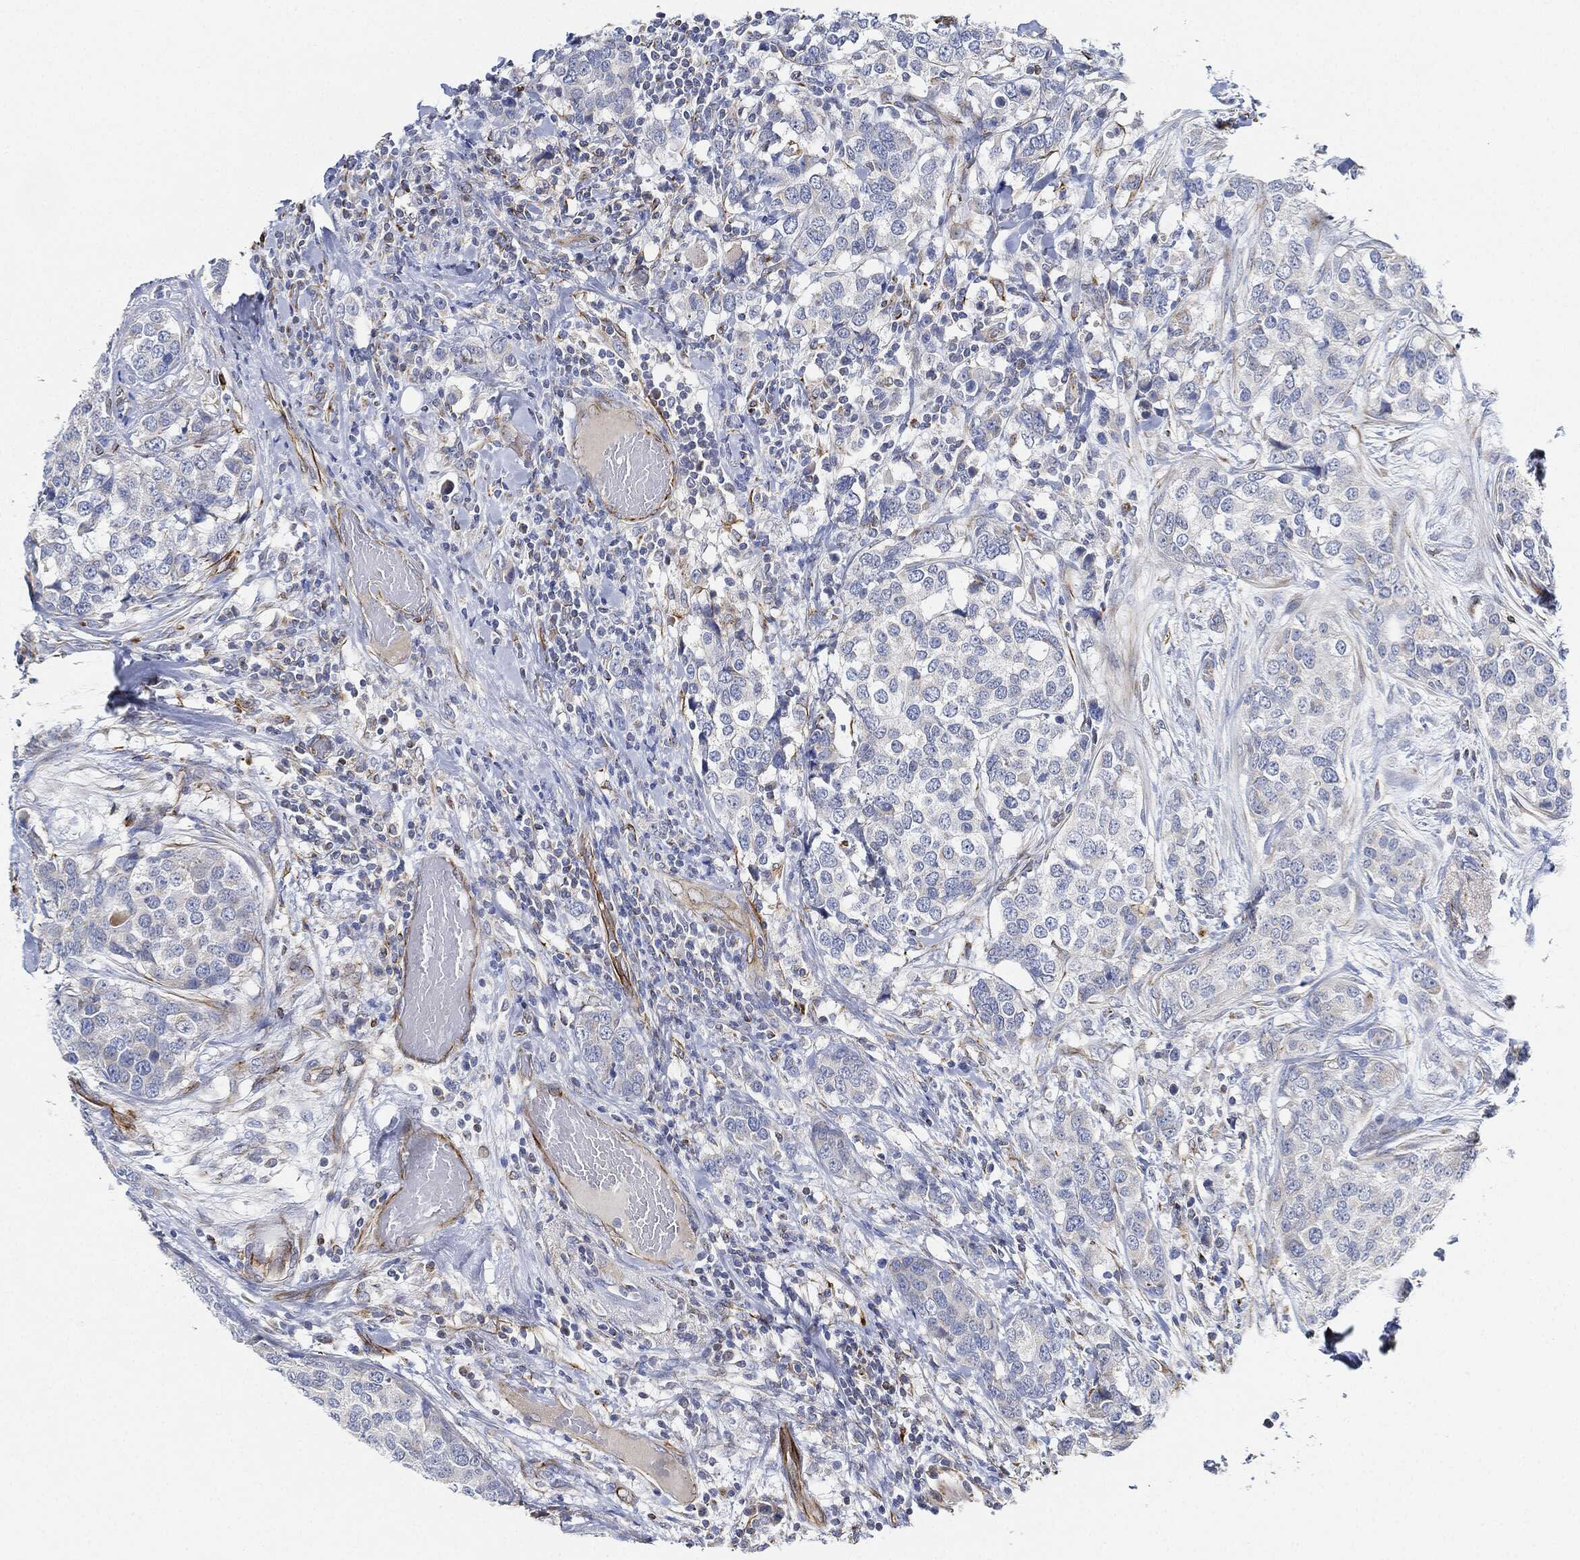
{"staining": {"intensity": "negative", "quantity": "none", "location": "none"}, "tissue": "breast cancer", "cell_type": "Tumor cells", "image_type": "cancer", "snomed": [{"axis": "morphology", "description": "Lobular carcinoma"}, {"axis": "topography", "description": "Breast"}], "caption": "There is no significant positivity in tumor cells of breast lobular carcinoma. Nuclei are stained in blue.", "gene": "THSD1", "patient": {"sex": "female", "age": 59}}